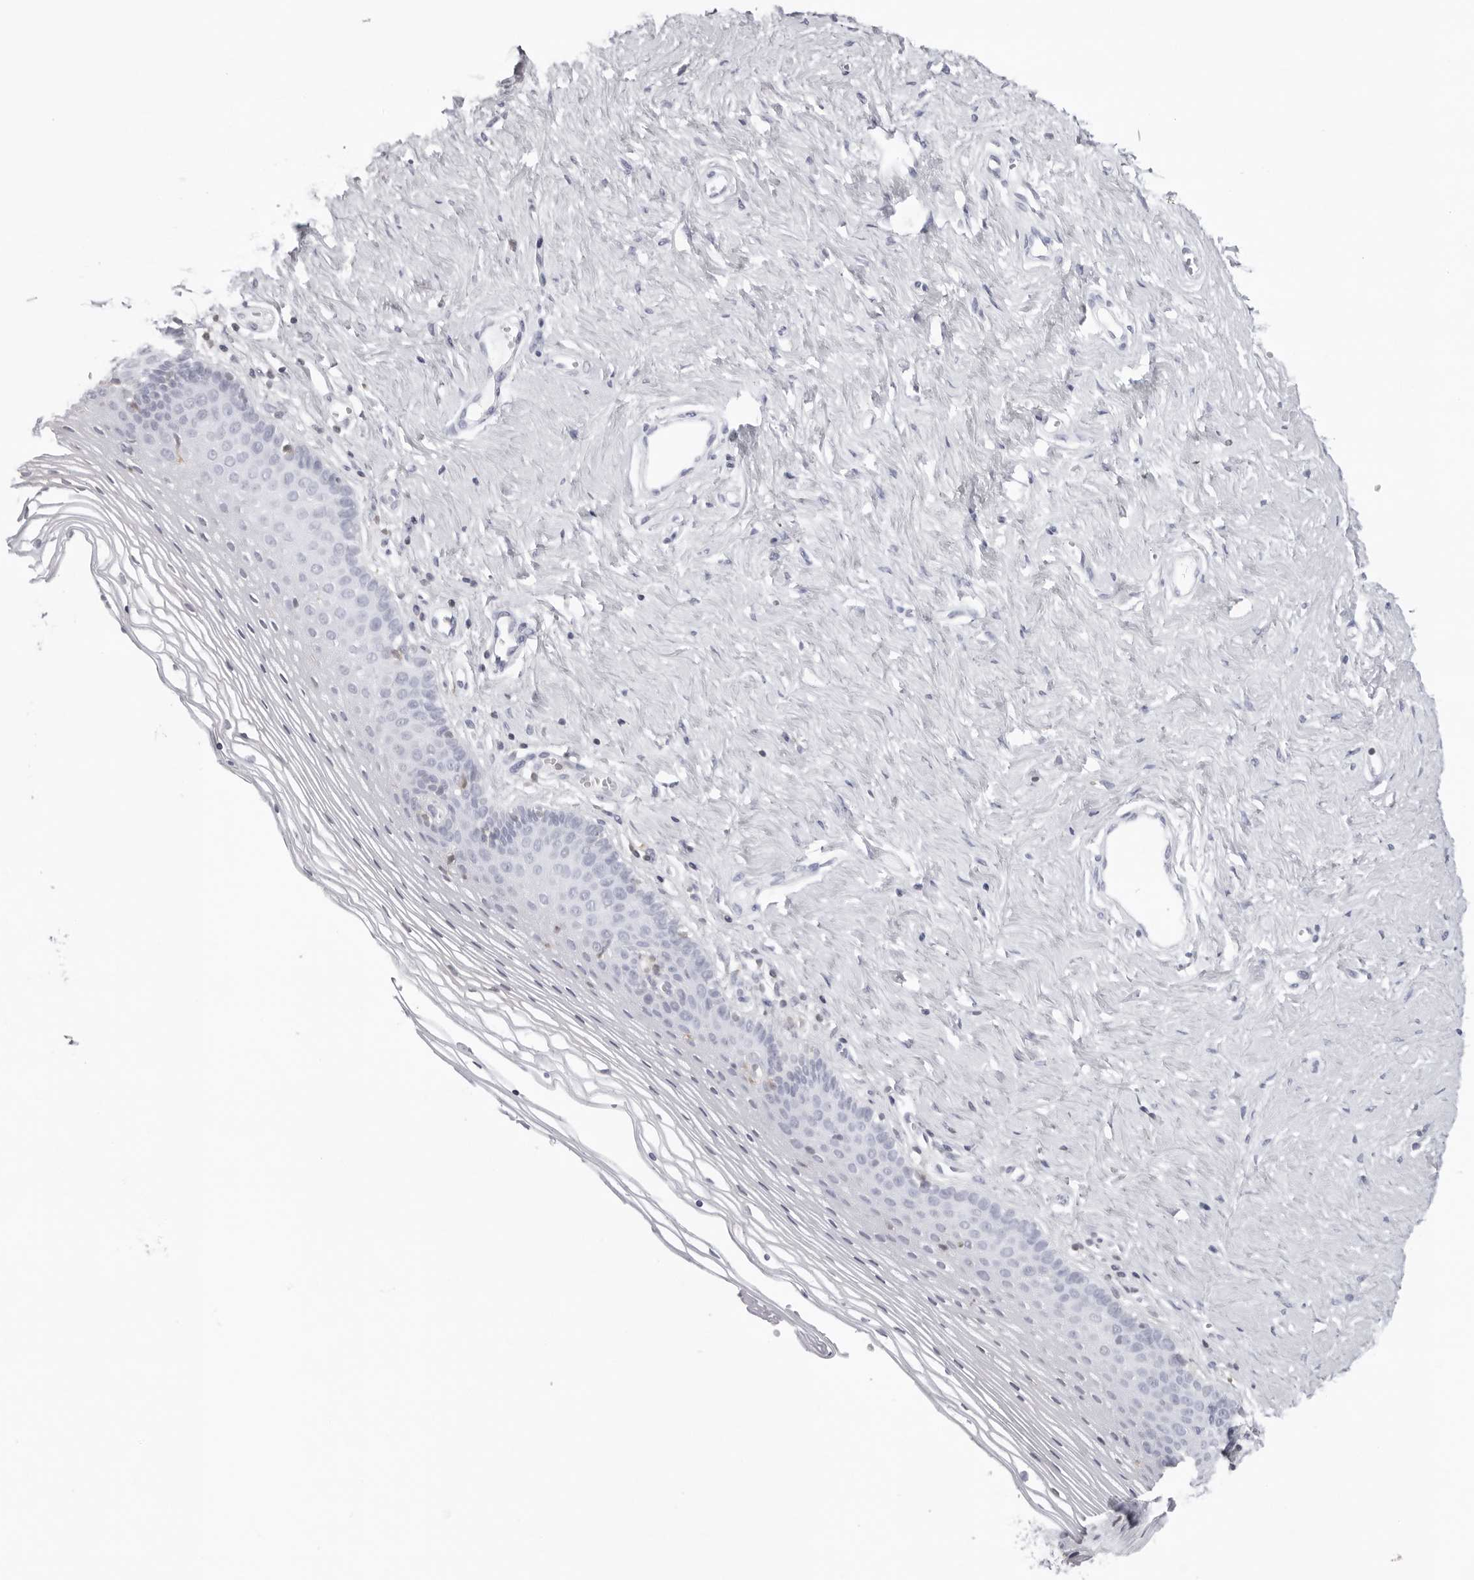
{"staining": {"intensity": "negative", "quantity": "none", "location": "none"}, "tissue": "vagina", "cell_type": "Squamous epithelial cells", "image_type": "normal", "snomed": [{"axis": "morphology", "description": "Normal tissue, NOS"}, {"axis": "topography", "description": "Vagina"}], "caption": "This is a image of IHC staining of unremarkable vagina, which shows no expression in squamous epithelial cells. (DAB (3,3'-diaminobenzidine) immunohistochemistry (IHC), high magnification).", "gene": "FMNL1", "patient": {"sex": "female", "age": 32}}